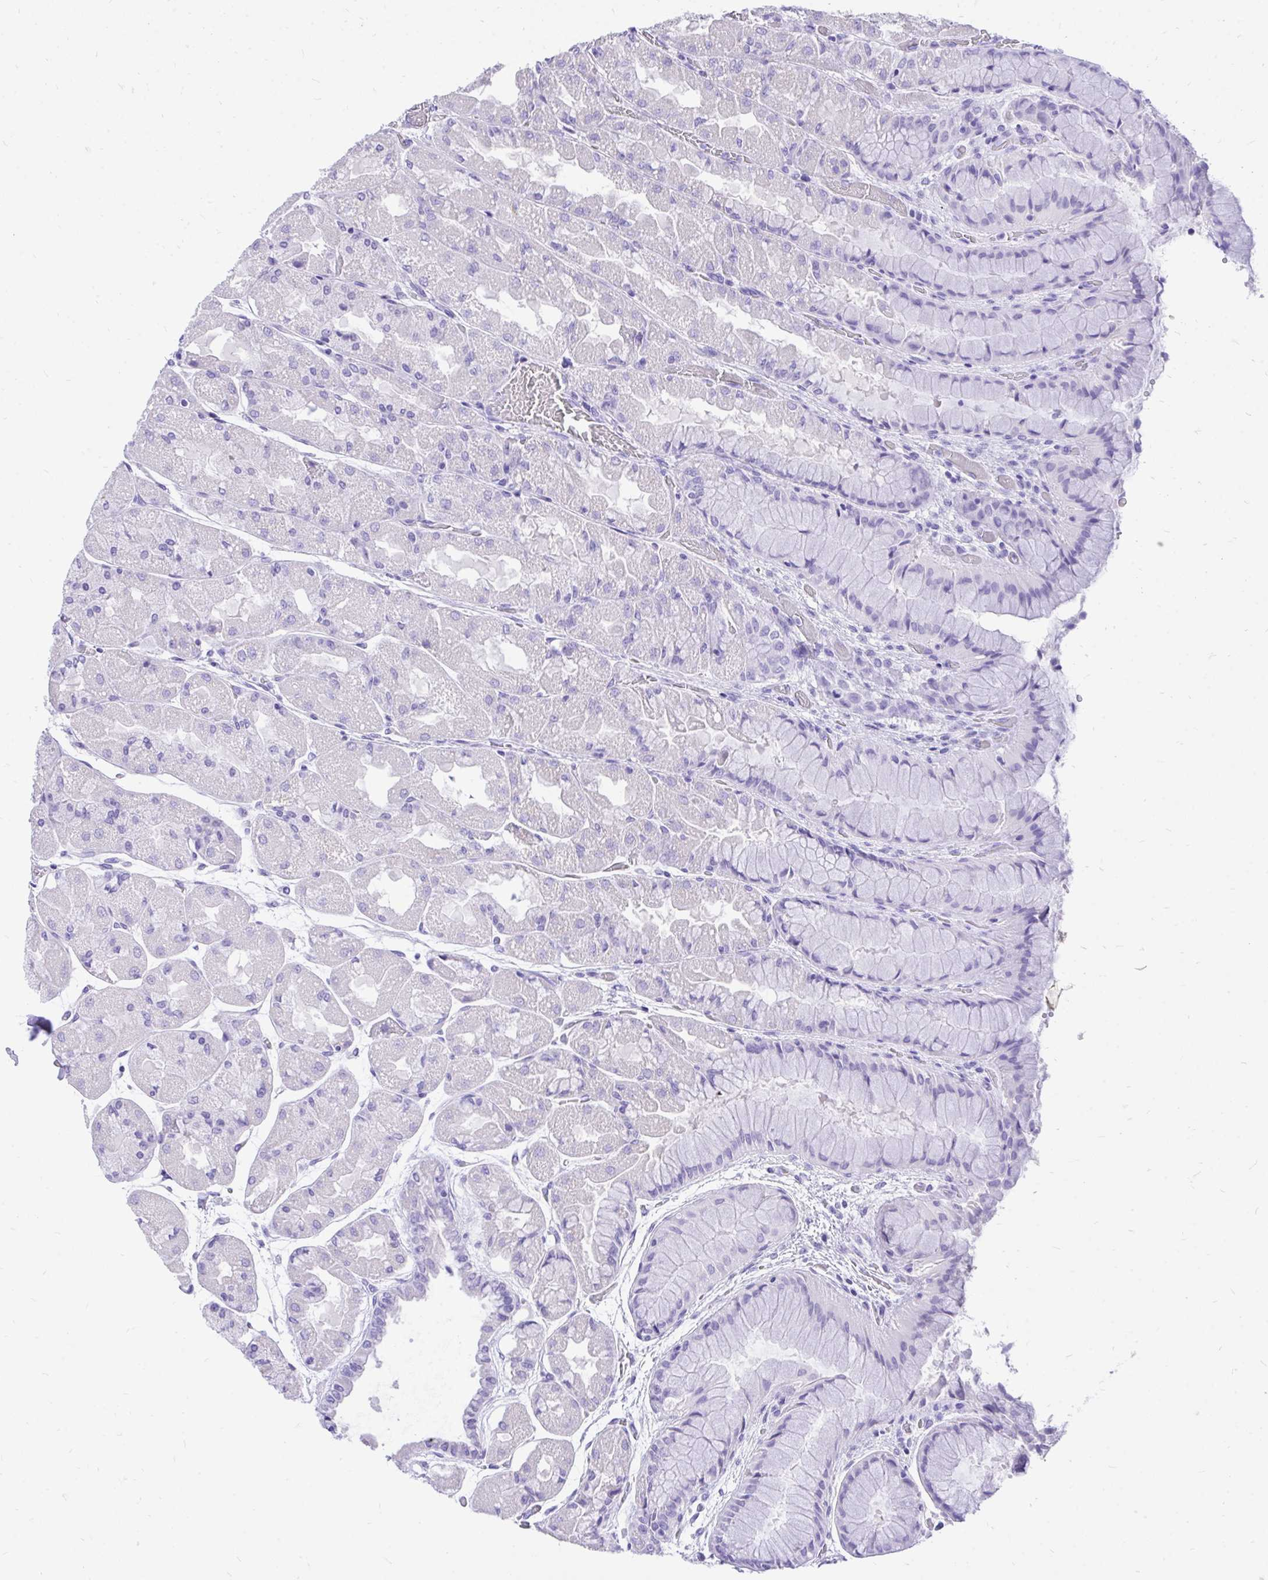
{"staining": {"intensity": "negative", "quantity": "none", "location": "none"}, "tissue": "stomach", "cell_type": "Glandular cells", "image_type": "normal", "snomed": [{"axis": "morphology", "description": "Normal tissue, NOS"}, {"axis": "topography", "description": "Stomach"}], "caption": "Protein analysis of unremarkable stomach demonstrates no significant expression in glandular cells.", "gene": "MON1A", "patient": {"sex": "female", "age": 61}}